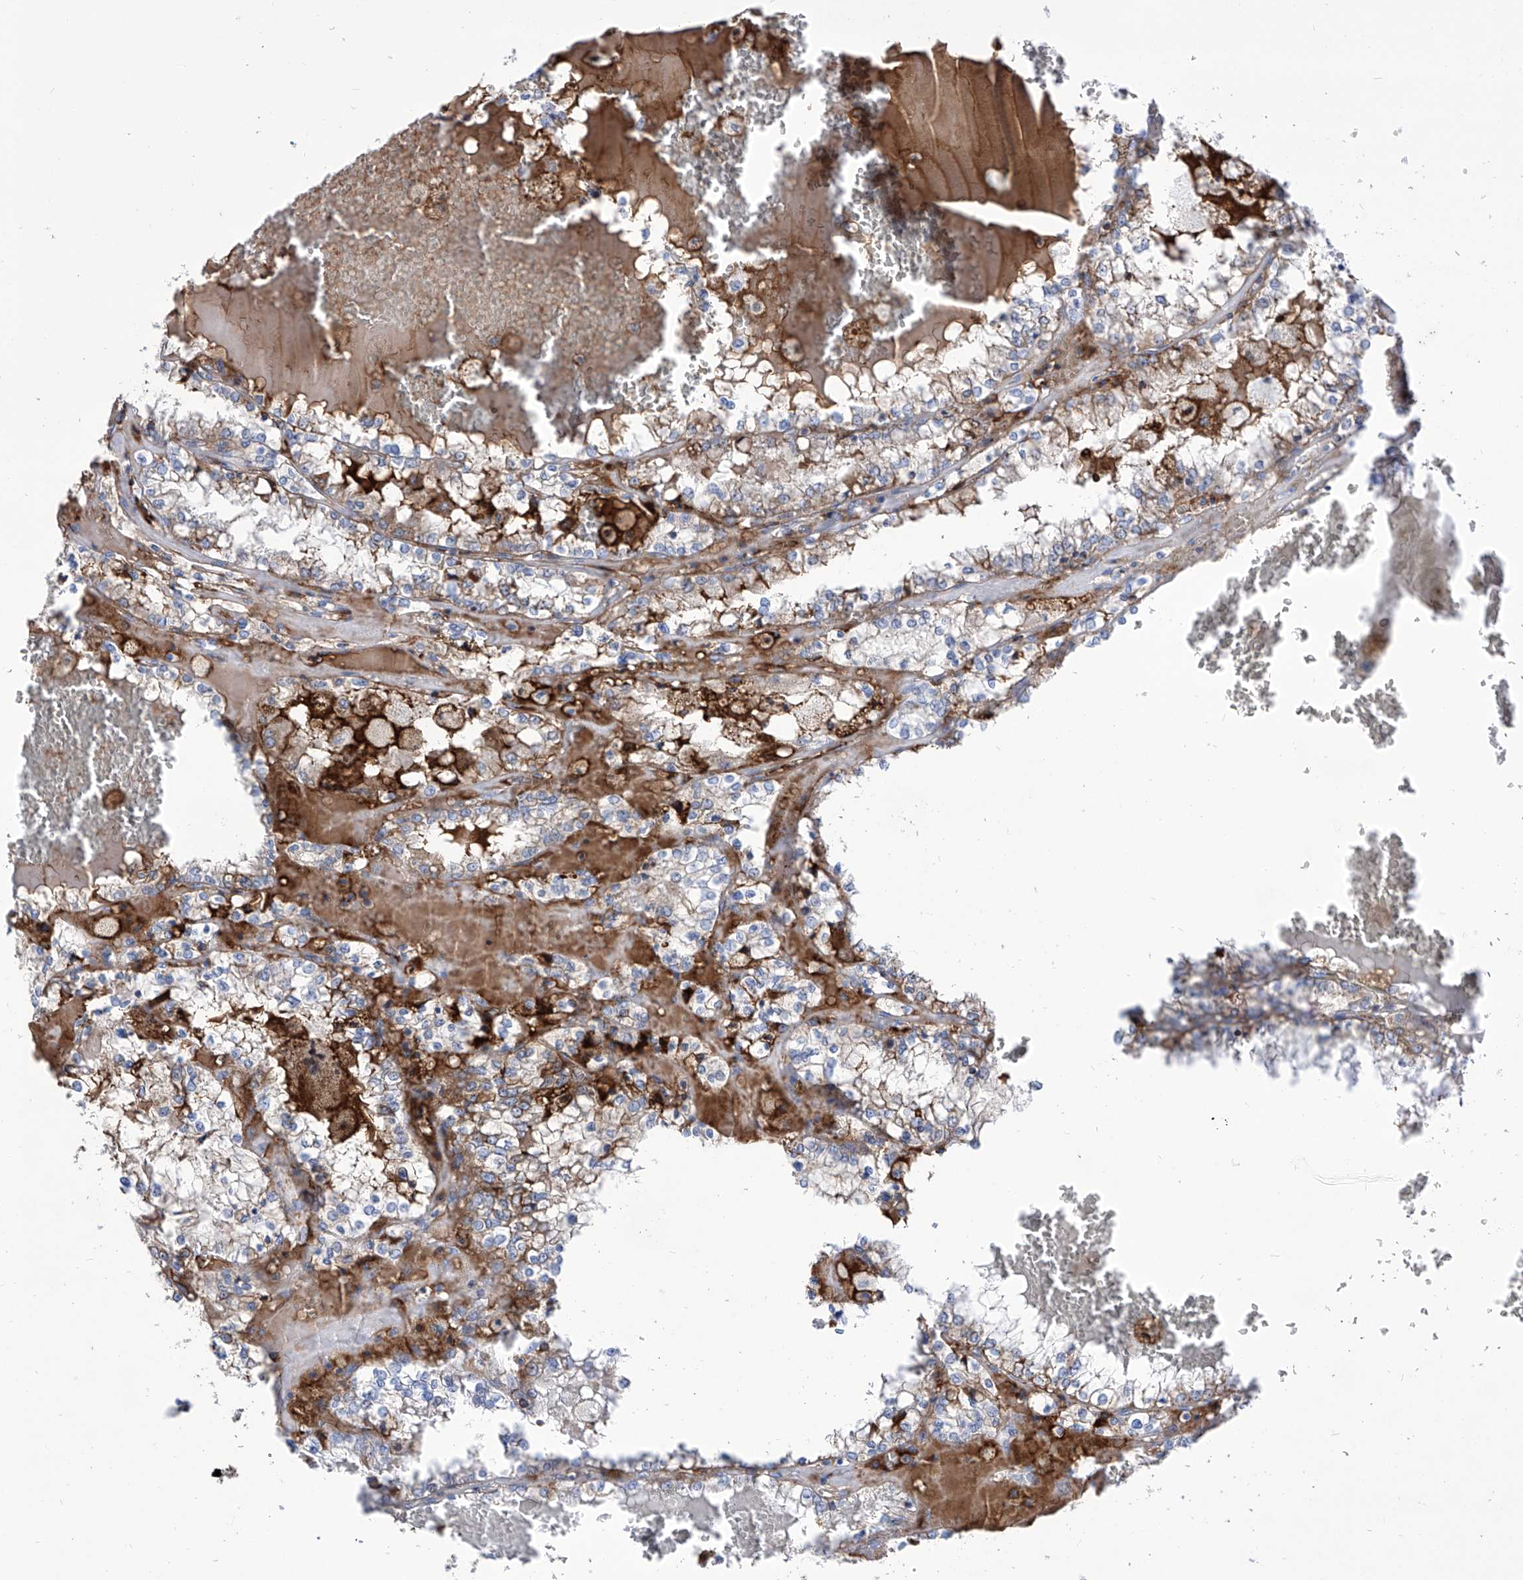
{"staining": {"intensity": "weak", "quantity": "25%-75%", "location": "cytoplasmic/membranous"}, "tissue": "renal cancer", "cell_type": "Tumor cells", "image_type": "cancer", "snomed": [{"axis": "morphology", "description": "Adenocarcinoma, NOS"}, {"axis": "topography", "description": "Kidney"}], "caption": "Renal cancer (adenocarcinoma) stained for a protein (brown) exhibits weak cytoplasmic/membranous positive staining in about 25%-75% of tumor cells.", "gene": "SRBD1", "patient": {"sex": "female", "age": 56}}